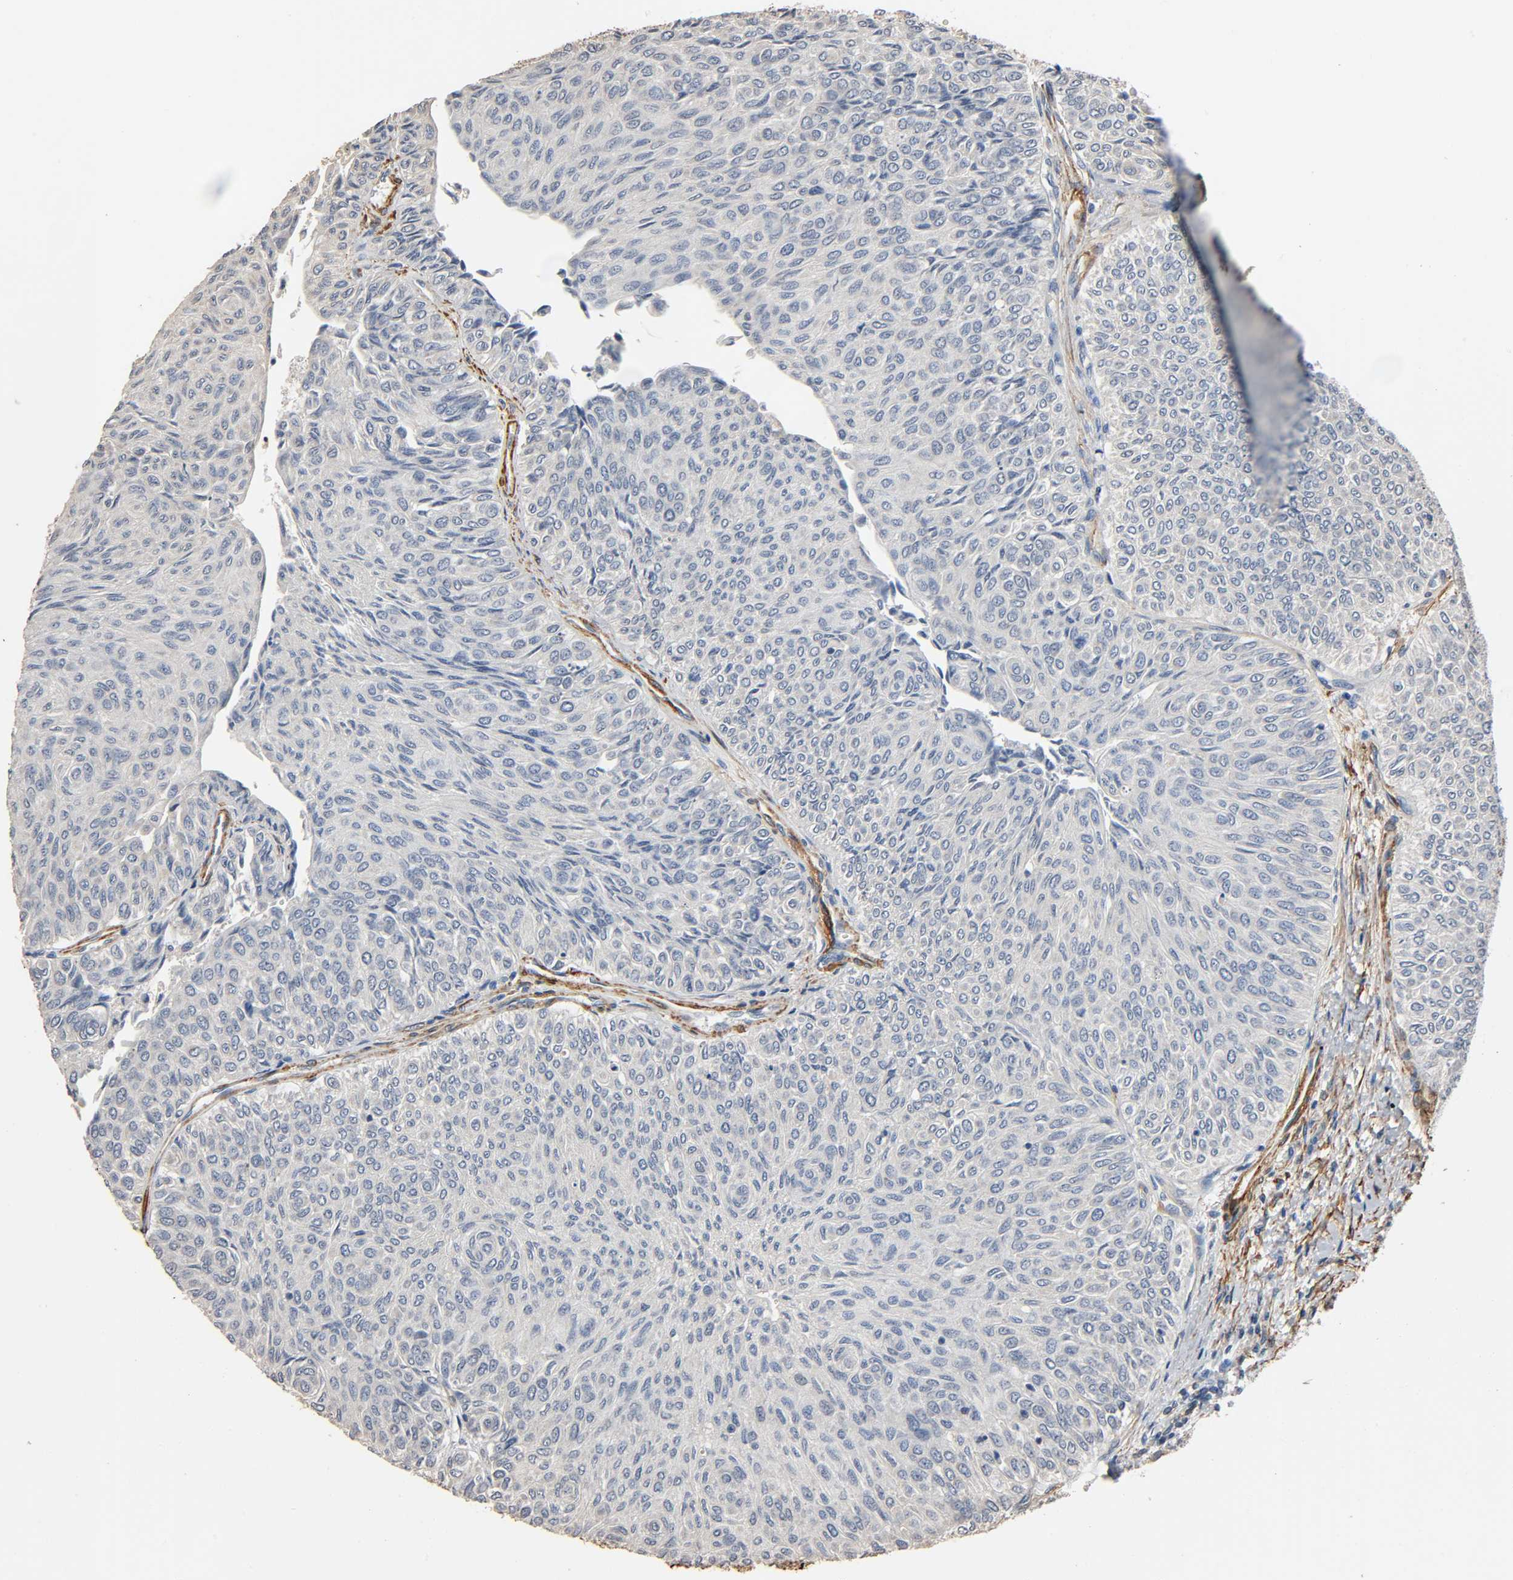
{"staining": {"intensity": "negative", "quantity": "none", "location": "none"}, "tissue": "urothelial cancer", "cell_type": "Tumor cells", "image_type": "cancer", "snomed": [{"axis": "morphology", "description": "Urothelial carcinoma, Low grade"}, {"axis": "topography", "description": "Urinary bladder"}], "caption": "A high-resolution photomicrograph shows IHC staining of urothelial carcinoma (low-grade), which displays no significant positivity in tumor cells.", "gene": "GSTA3", "patient": {"sex": "male", "age": 78}}